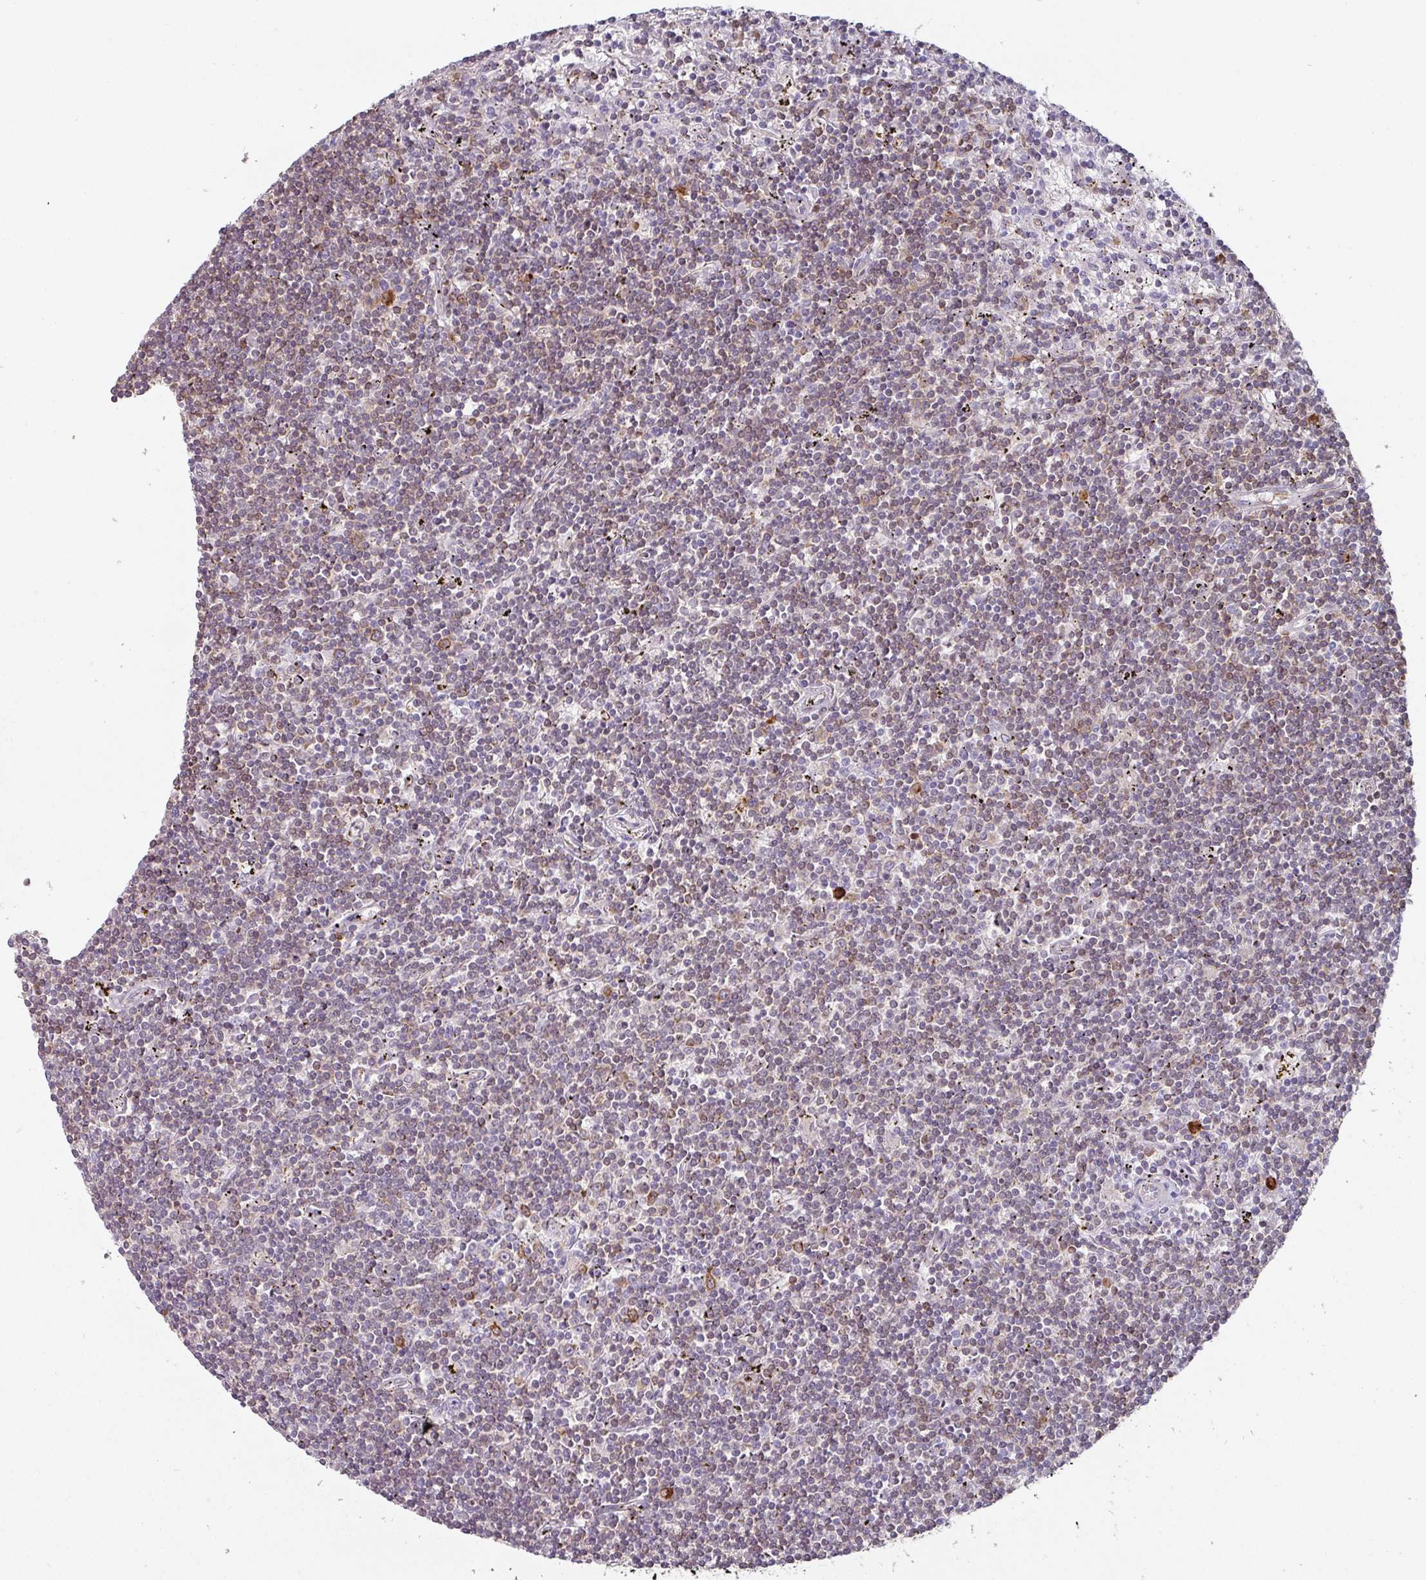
{"staining": {"intensity": "weak", "quantity": "25%-75%", "location": "cytoplasmic/membranous"}, "tissue": "lymphoma", "cell_type": "Tumor cells", "image_type": "cancer", "snomed": [{"axis": "morphology", "description": "Malignant lymphoma, non-Hodgkin's type, Low grade"}, {"axis": "topography", "description": "Spleen"}], "caption": "Malignant lymphoma, non-Hodgkin's type (low-grade) tissue exhibits weak cytoplasmic/membranous positivity in about 25%-75% of tumor cells Immunohistochemistry (ihc) stains the protein of interest in brown and the nuclei are stained blue.", "gene": "CEP78", "patient": {"sex": "male", "age": 76}}